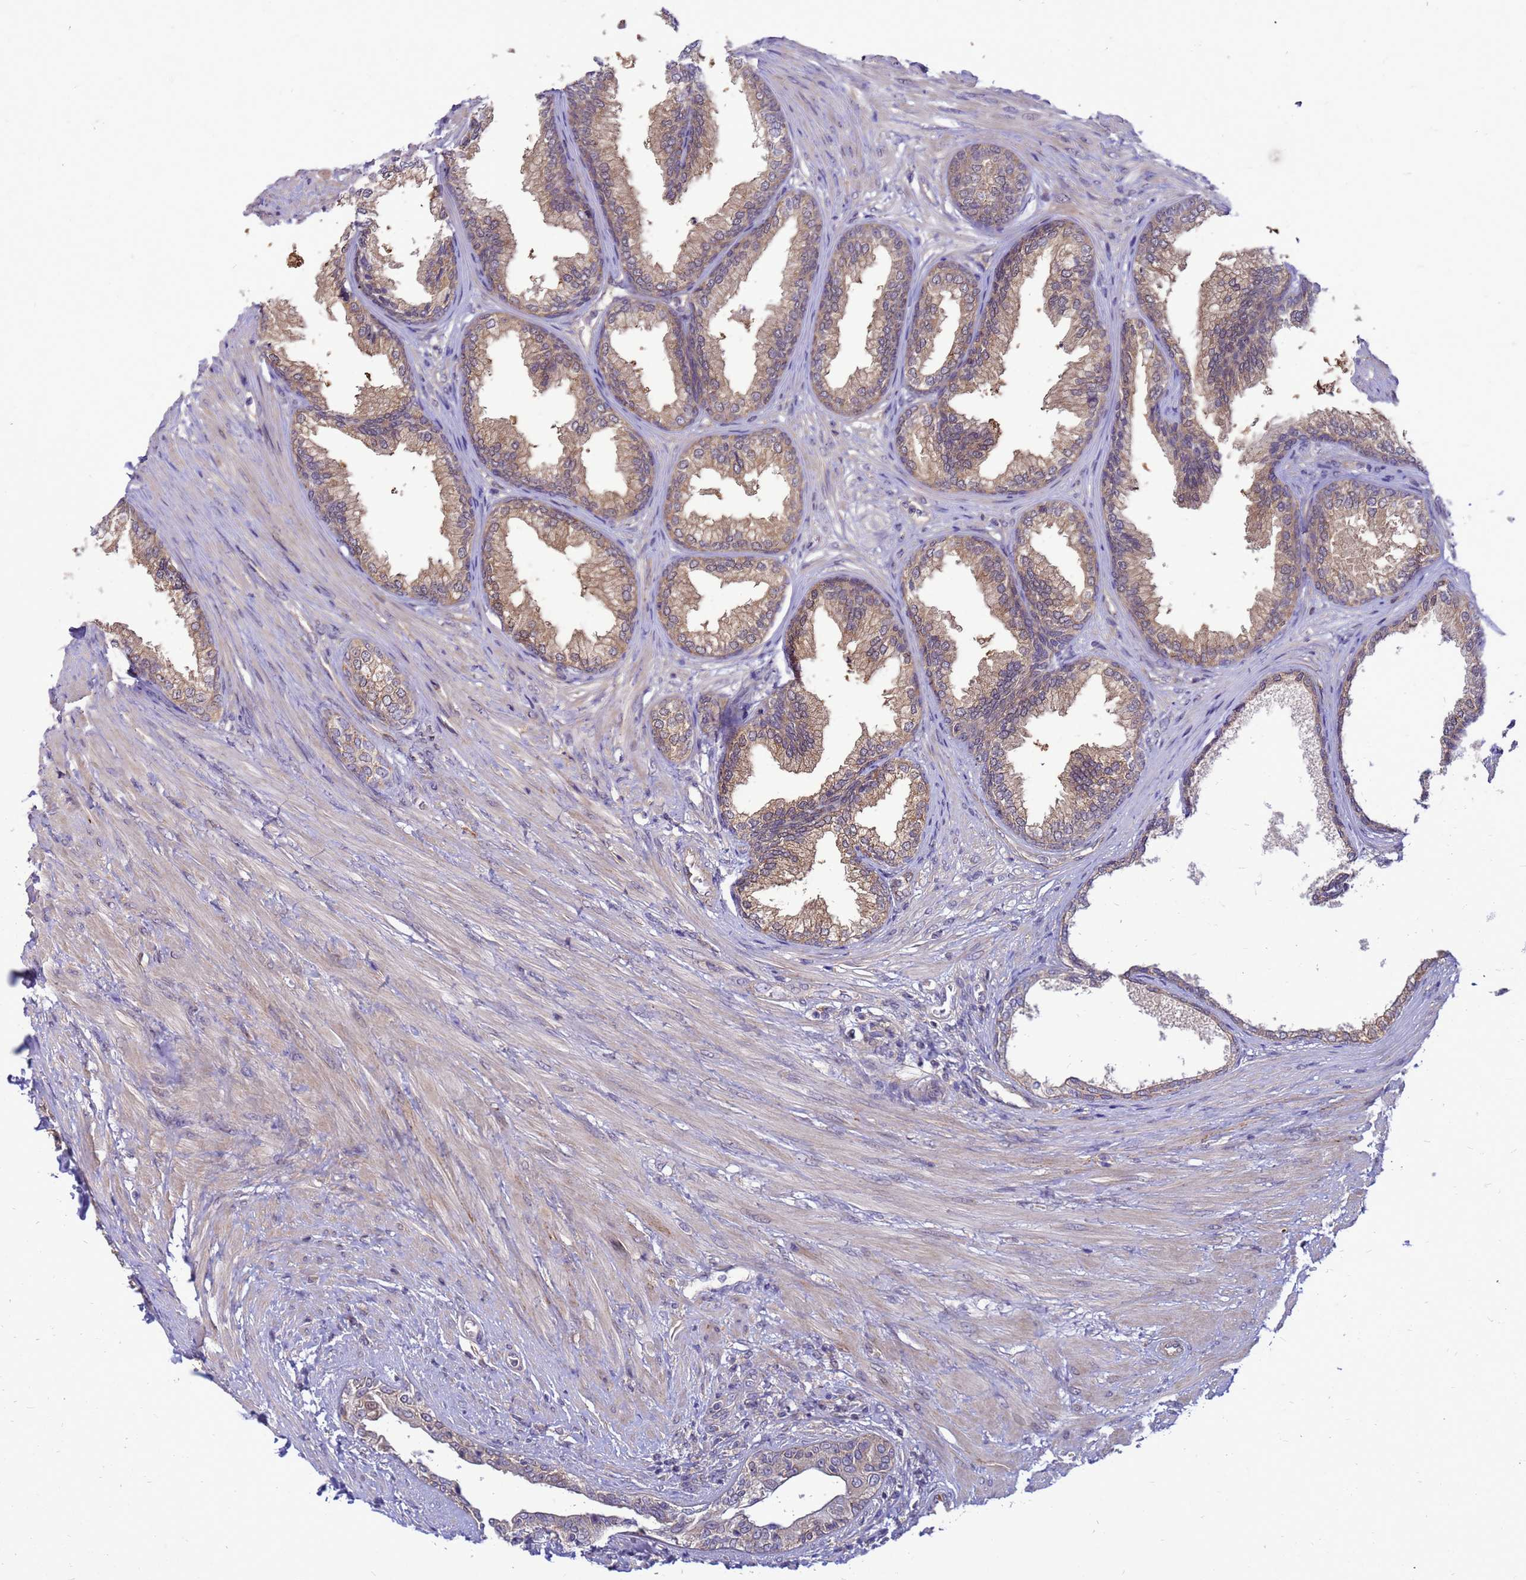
{"staining": {"intensity": "moderate", "quantity": ">75%", "location": "cytoplasmic/membranous"}, "tissue": "prostate", "cell_type": "Glandular cells", "image_type": "normal", "snomed": [{"axis": "morphology", "description": "Normal tissue, NOS"}, {"axis": "topography", "description": "Prostate"}], "caption": "Moderate cytoplasmic/membranous staining for a protein is present in approximately >75% of glandular cells of unremarkable prostate using IHC.", "gene": "ENOPH1", "patient": {"sex": "male", "age": 76}}